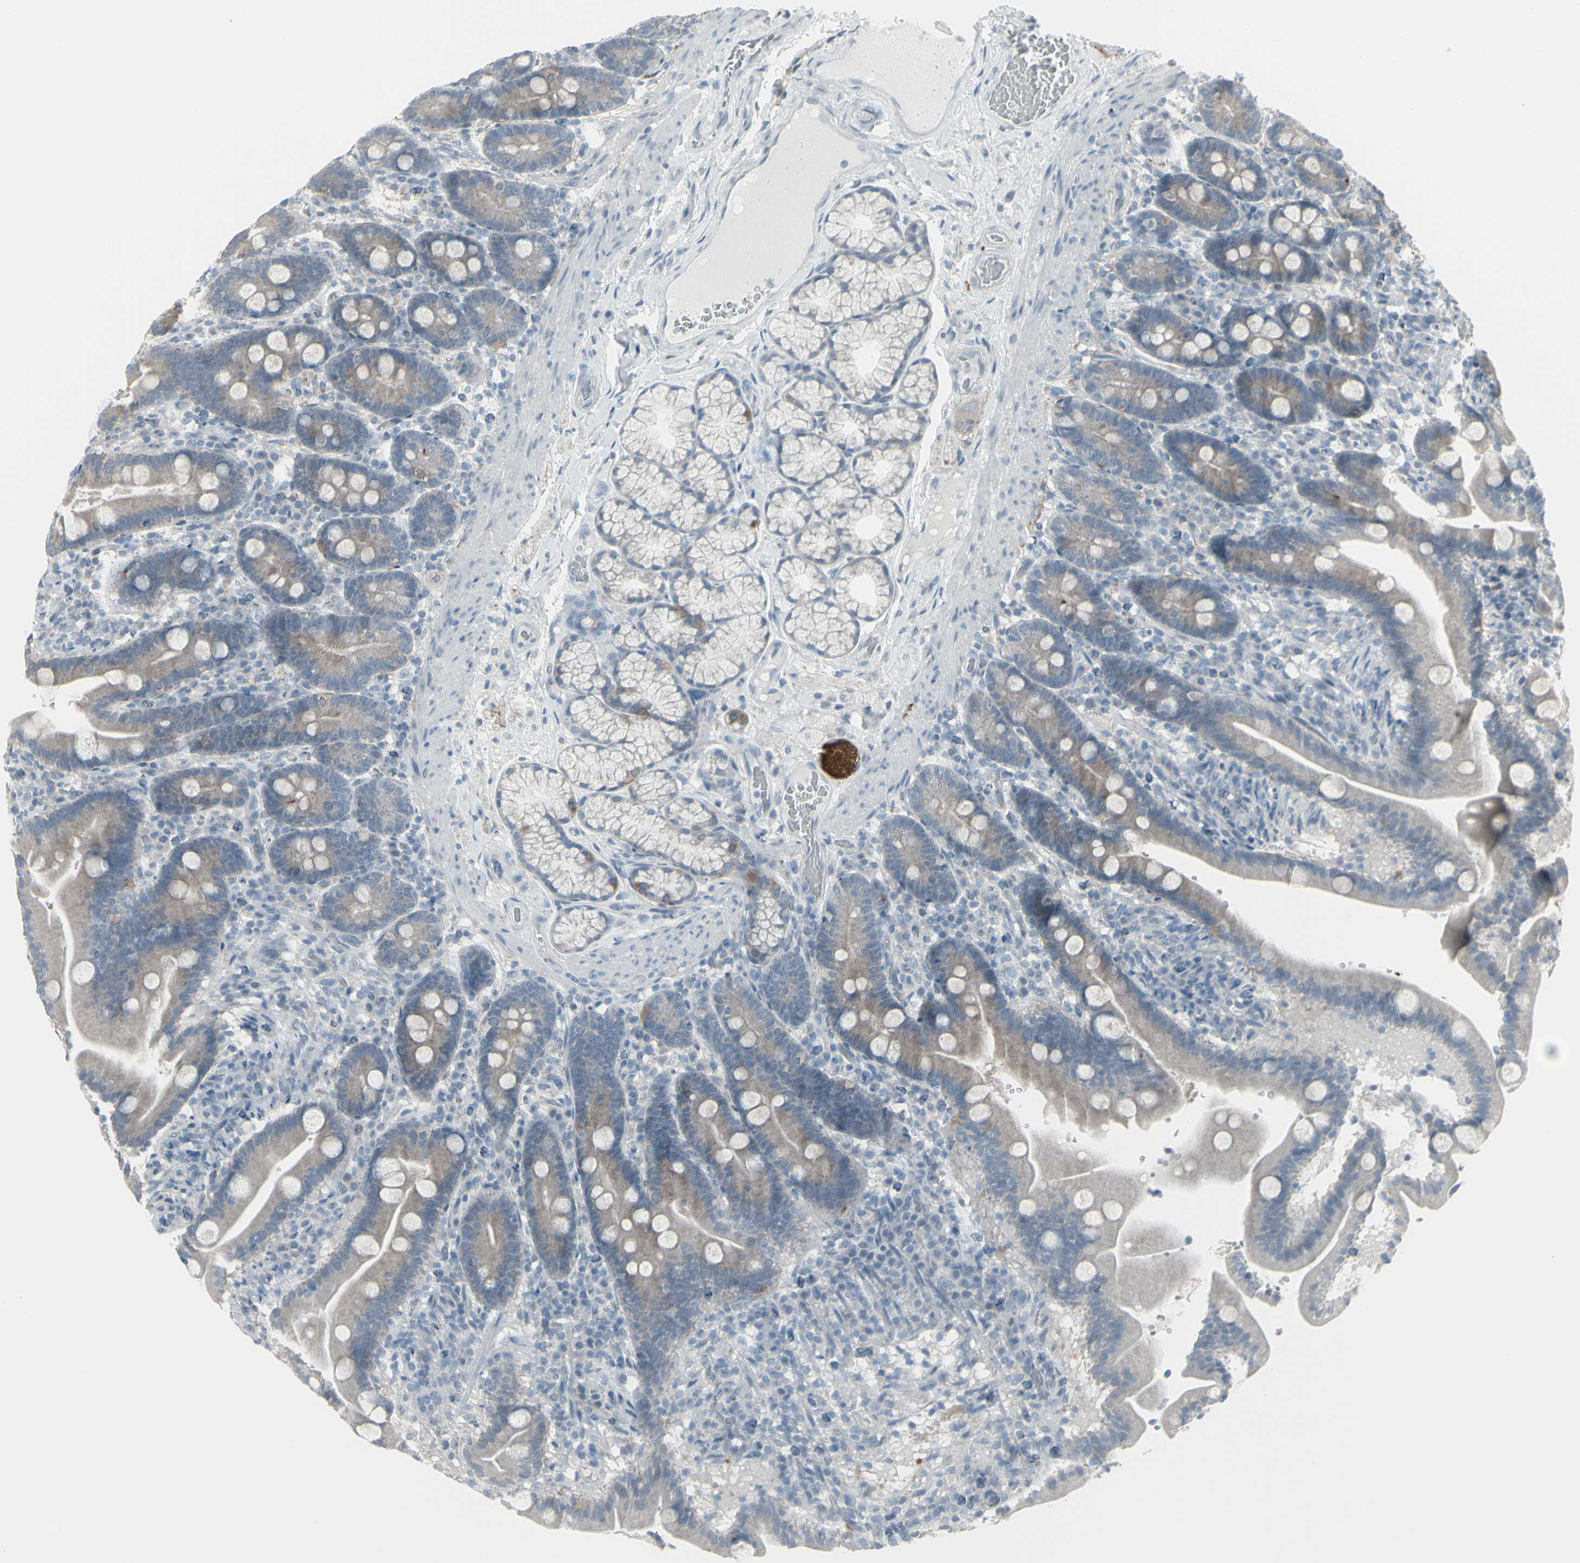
{"staining": {"intensity": "weak", "quantity": ">75%", "location": "cytoplasmic/membranous"}, "tissue": "duodenum", "cell_type": "Glandular cells", "image_type": "normal", "snomed": [{"axis": "morphology", "description": "Normal tissue, NOS"}, {"axis": "topography", "description": "Duodenum"}], "caption": "A micrograph of human duodenum stained for a protein demonstrates weak cytoplasmic/membranous brown staining in glandular cells.", "gene": "RAB3A", "patient": {"sex": "male", "age": 54}}